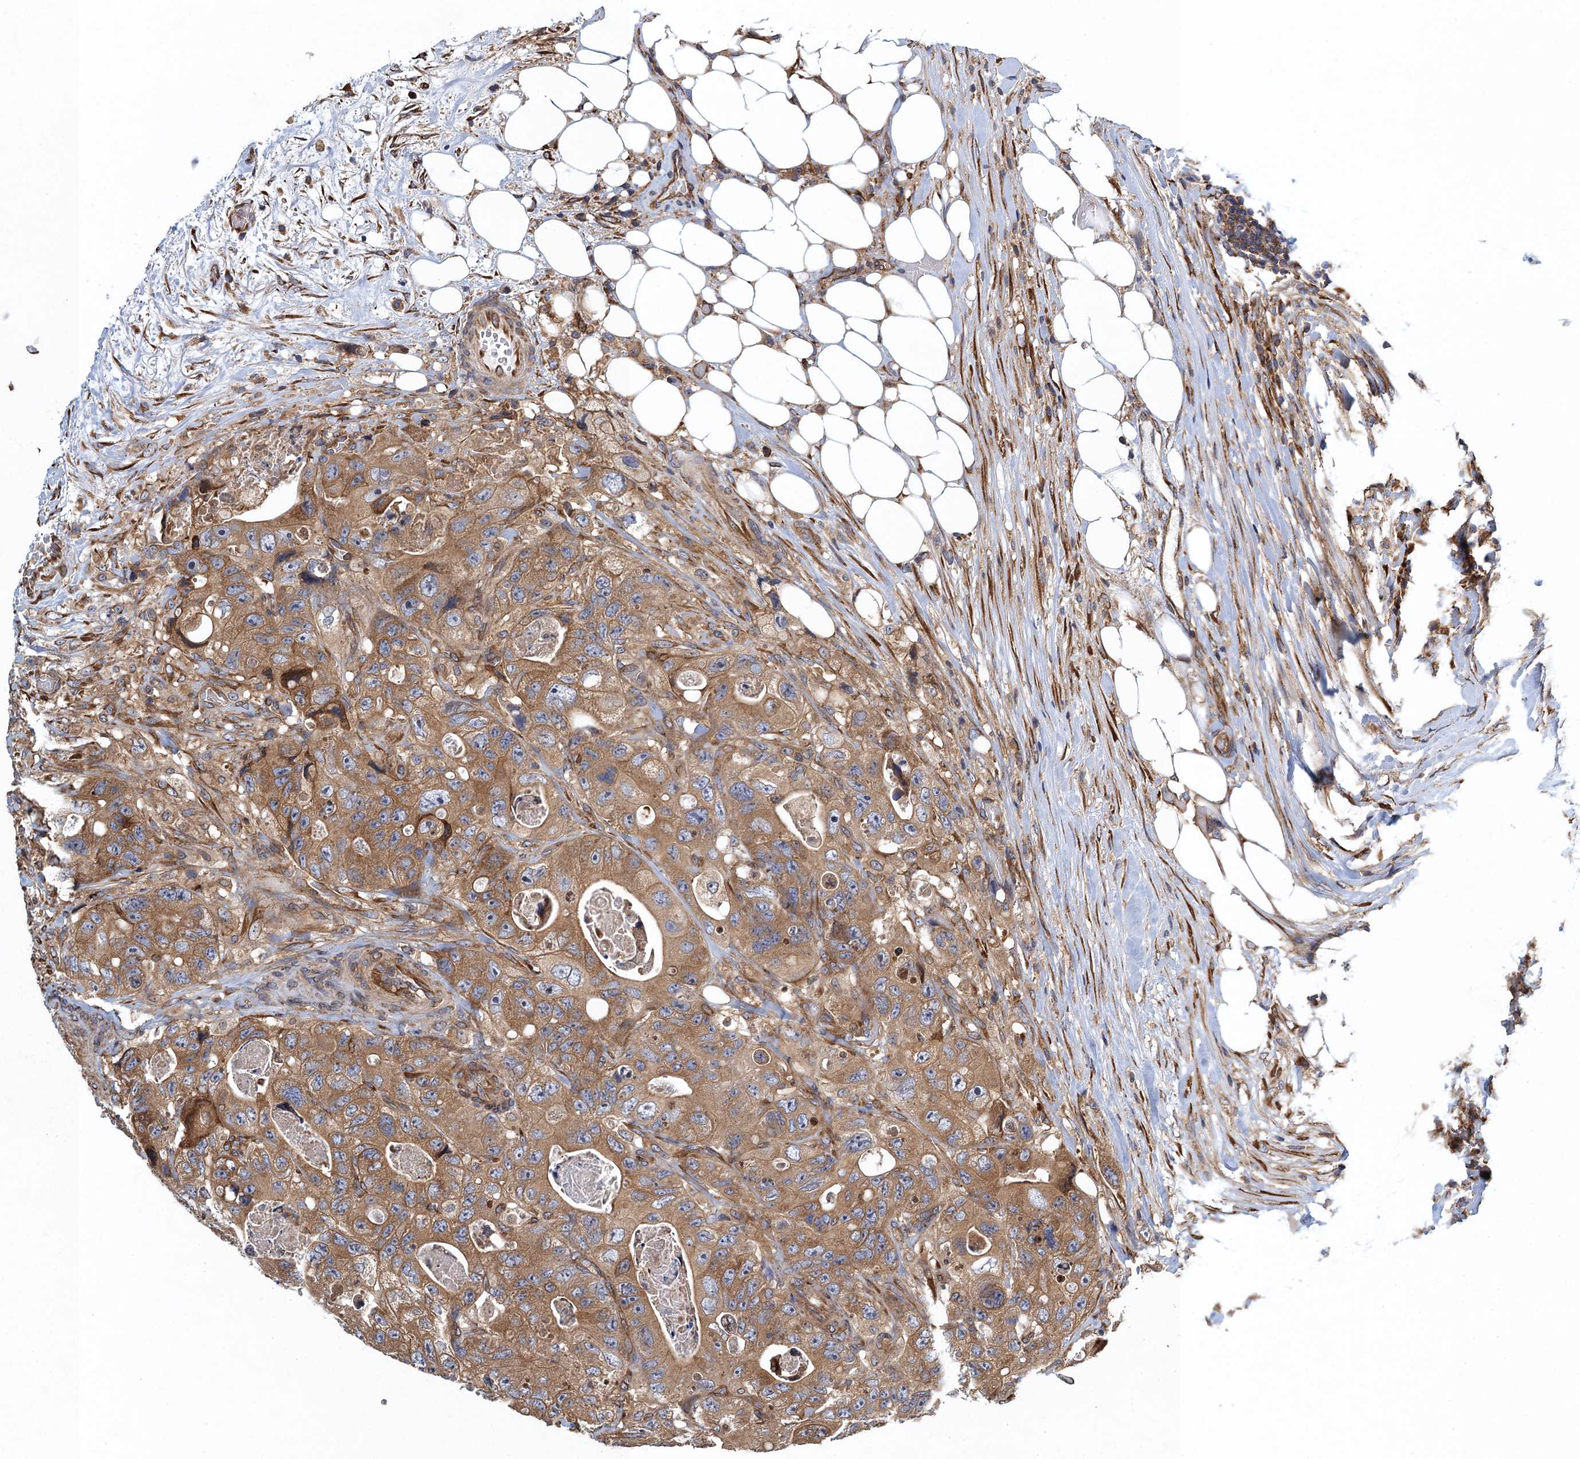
{"staining": {"intensity": "moderate", "quantity": ">75%", "location": "cytoplasmic/membranous"}, "tissue": "colorectal cancer", "cell_type": "Tumor cells", "image_type": "cancer", "snomed": [{"axis": "morphology", "description": "Adenocarcinoma, NOS"}, {"axis": "topography", "description": "Colon"}], "caption": "Colorectal cancer (adenocarcinoma) stained for a protein reveals moderate cytoplasmic/membranous positivity in tumor cells. The protein is stained brown, and the nuclei are stained in blue (DAB (3,3'-diaminobenzidine) IHC with brightfield microscopy, high magnification).", "gene": "MDM1", "patient": {"sex": "female", "age": 46}}